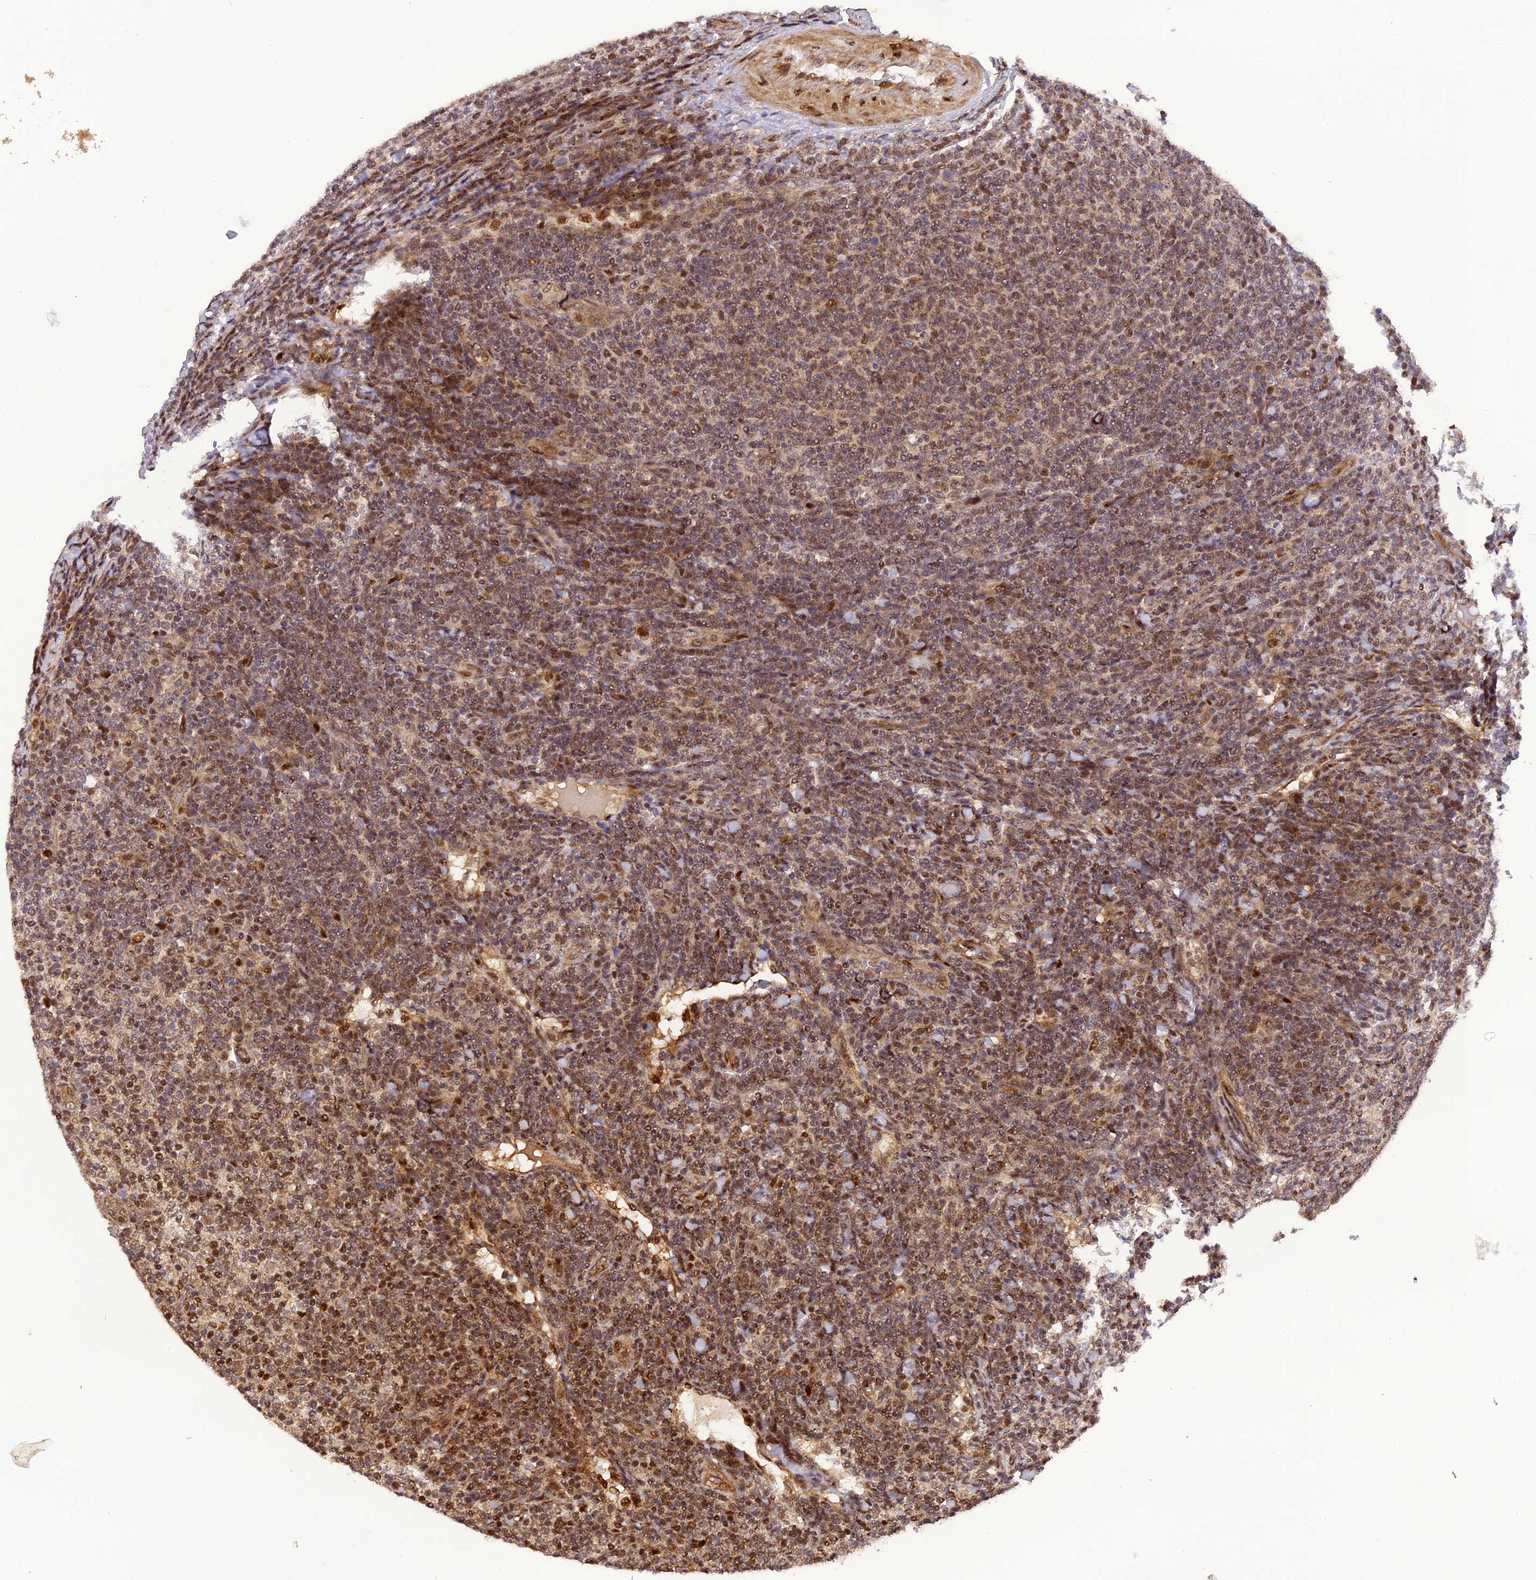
{"staining": {"intensity": "moderate", "quantity": "25%-75%", "location": "cytoplasmic/membranous,nuclear"}, "tissue": "lymphoma", "cell_type": "Tumor cells", "image_type": "cancer", "snomed": [{"axis": "morphology", "description": "Malignant lymphoma, non-Hodgkin's type, Low grade"}, {"axis": "topography", "description": "Lymph node"}], "caption": "DAB (3,3'-diaminobenzidine) immunohistochemical staining of low-grade malignant lymphoma, non-Hodgkin's type exhibits moderate cytoplasmic/membranous and nuclear protein positivity in about 25%-75% of tumor cells. (DAB = brown stain, brightfield microscopy at high magnification).", "gene": "MICALL1", "patient": {"sex": "male", "age": 66}}